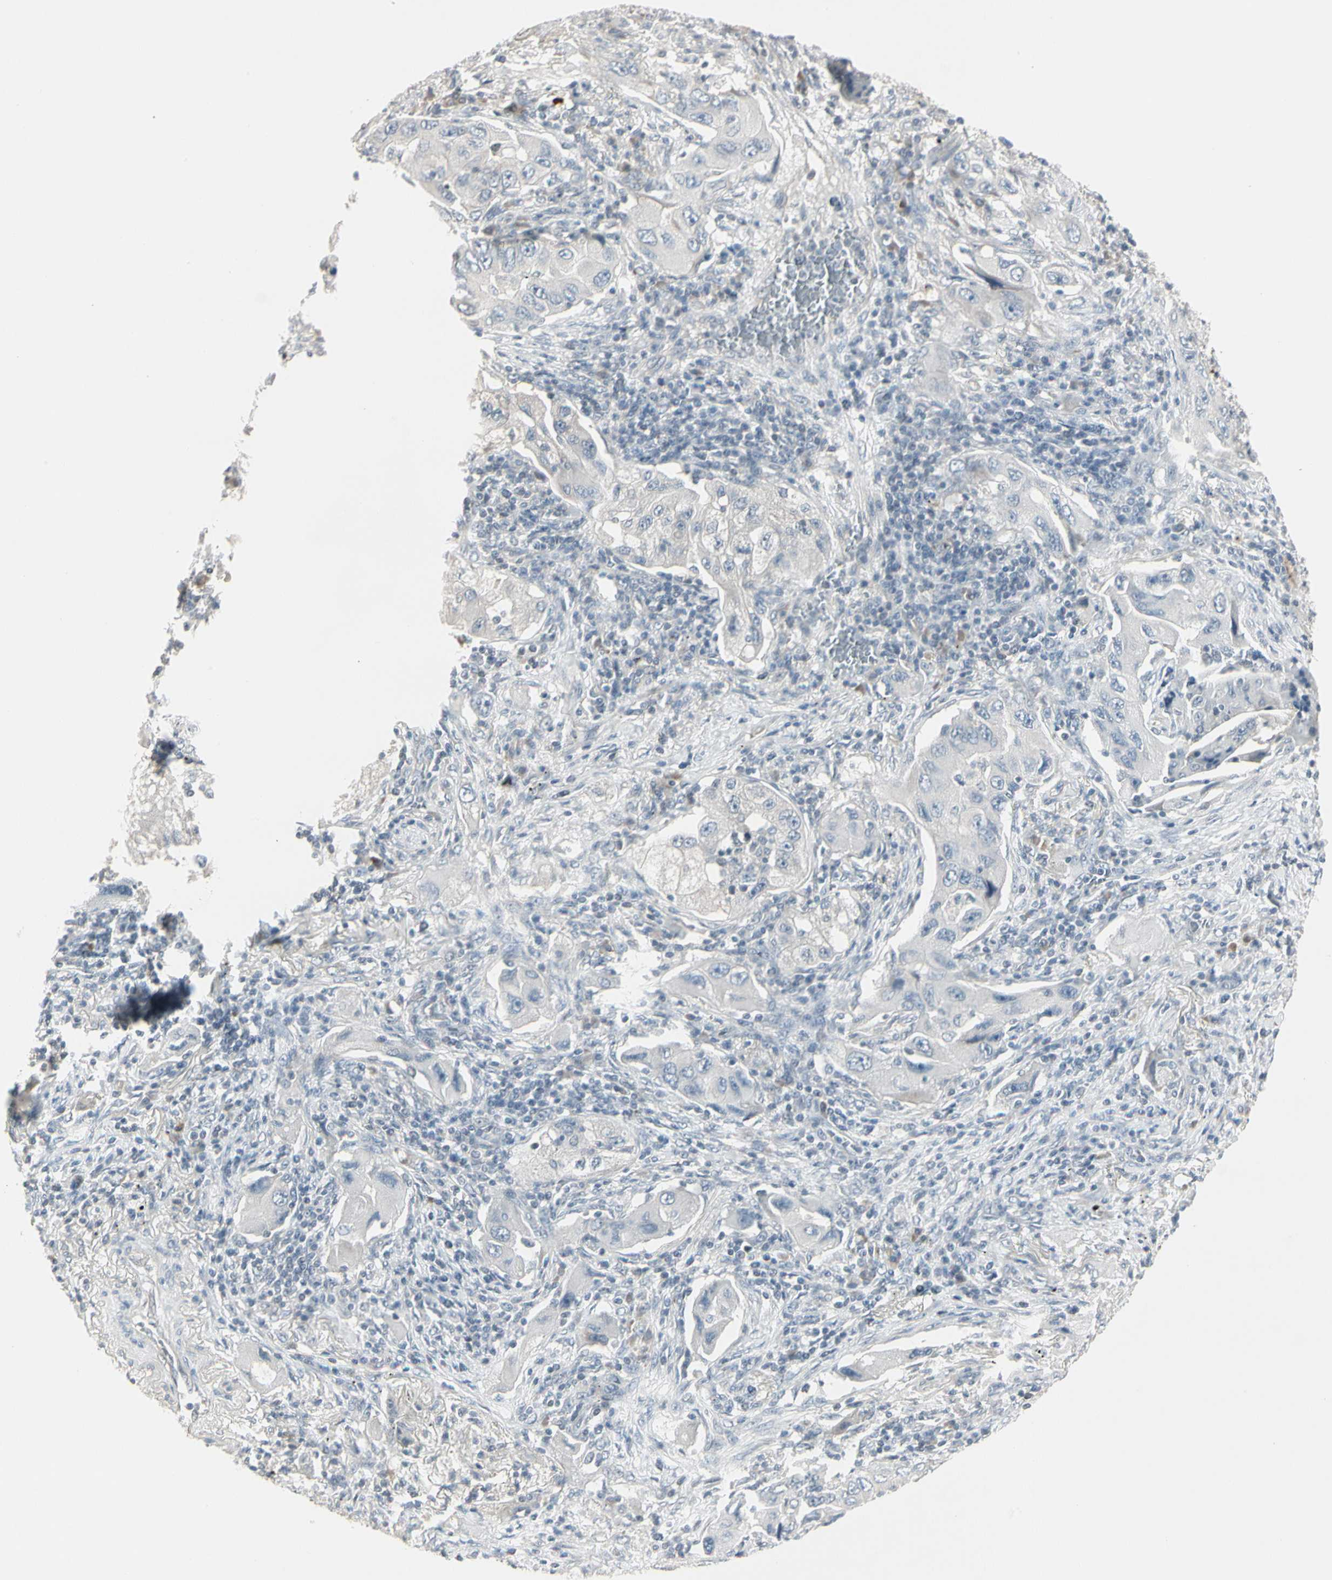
{"staining": {"intensity": "negative", "quantity": "none", "location": "none"}, "tissue": "lung cancer", "cell_type": "Tumor cells", "image_type": "cancer", "snomed": [{"axis": "morphology", "description": "Adenocarcinoma, NOS"}, {"axis": "topography", "description": "Lung"}], "caption": "Immunohistochemistry (IHC) of human adenocarcinoma (lung) demonstrates no positivity in tumor cells.", "gene": "DMPK", "patient": {"sex": "female", "age": 65}}